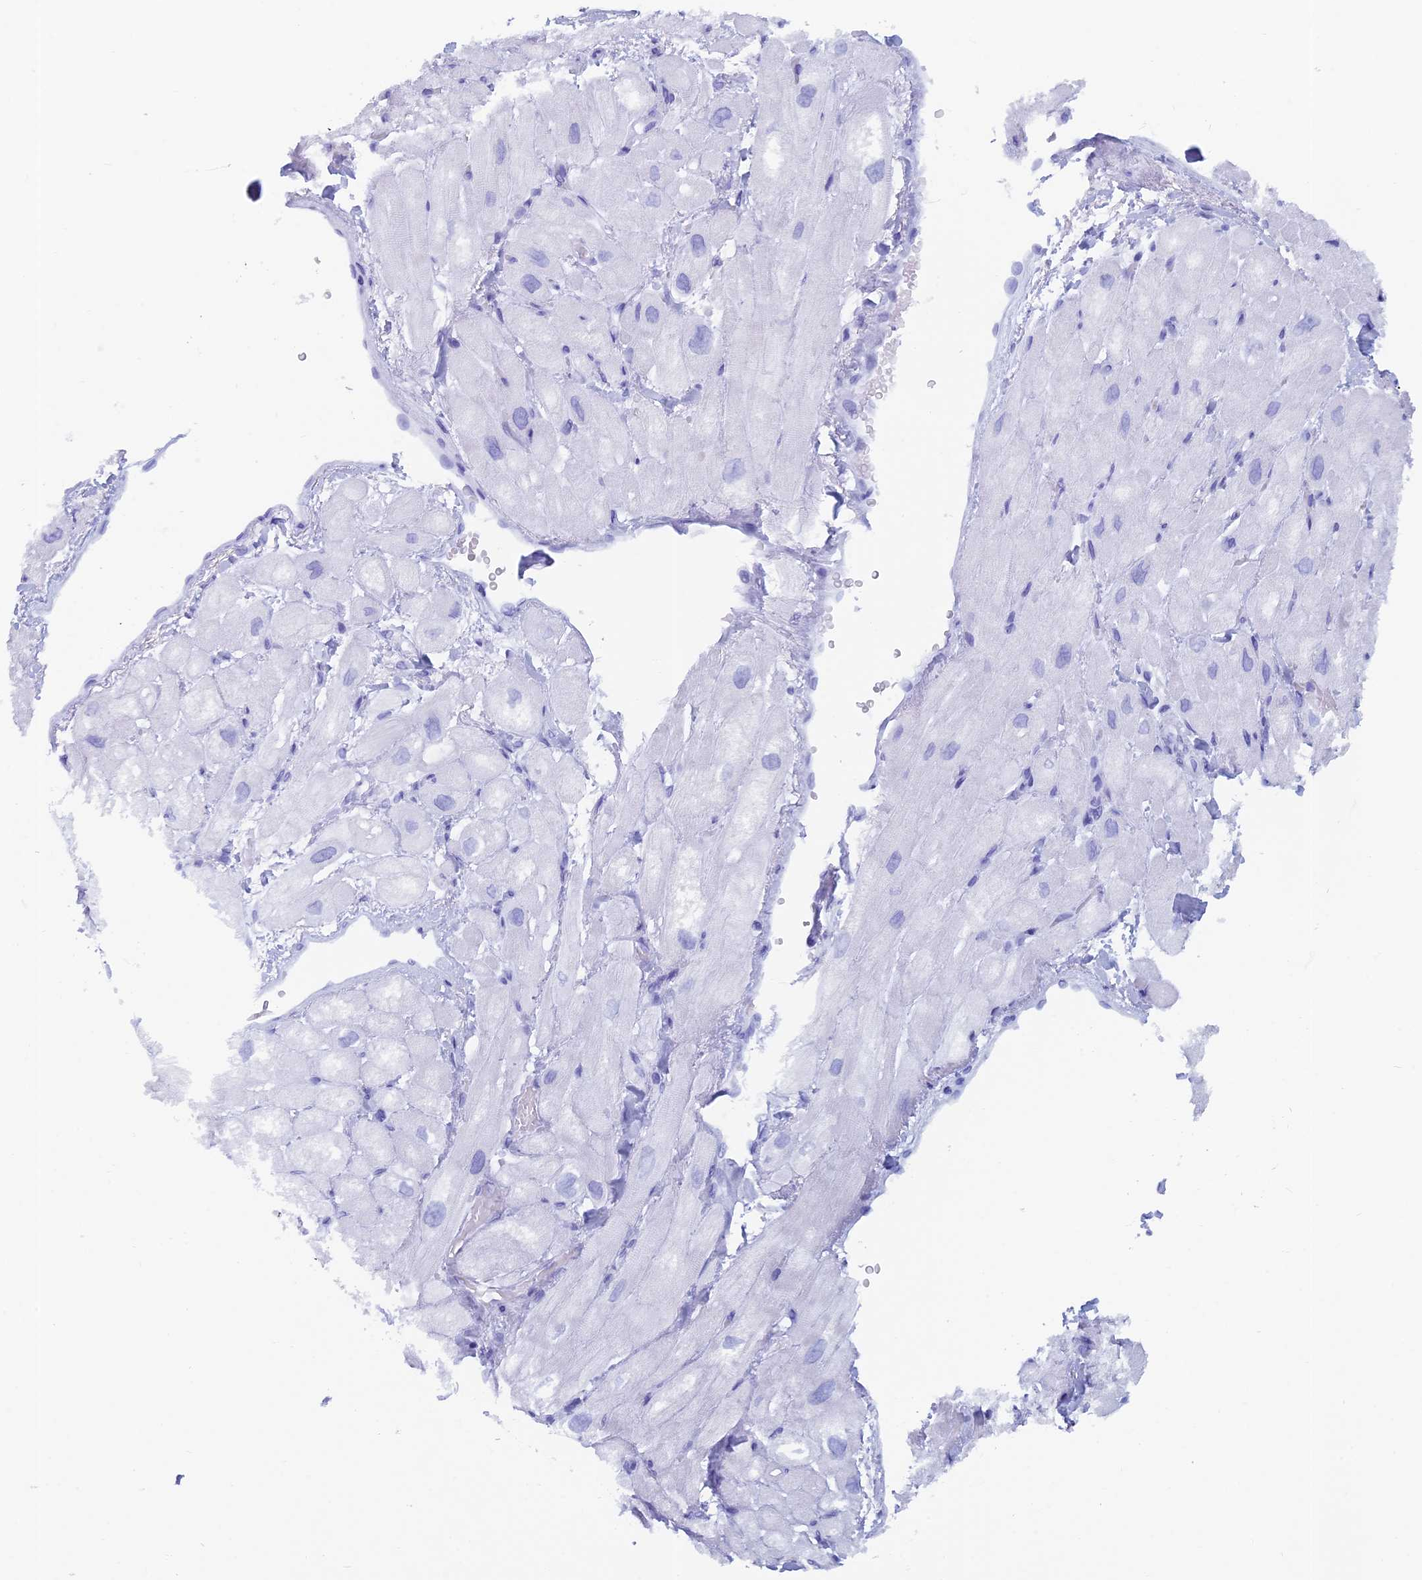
{"staining": {"intensity": "negative", "quantity": "none", "location": "none"}, "tissue": "heart muscle", "cell_type": "Cardiomyocytes", "image_type": "normal", "snomed": [{"axis": "morphology", "description": "Normal tissue, NOS"}, {"axis": "topography", "description": "Heart"}], "caption": "Micrograph shows no significant protein staining in cardiomyocytes of normal heart muscle.", "gene": "CAPS", "patient": {"sex": "male", "age": 65}}